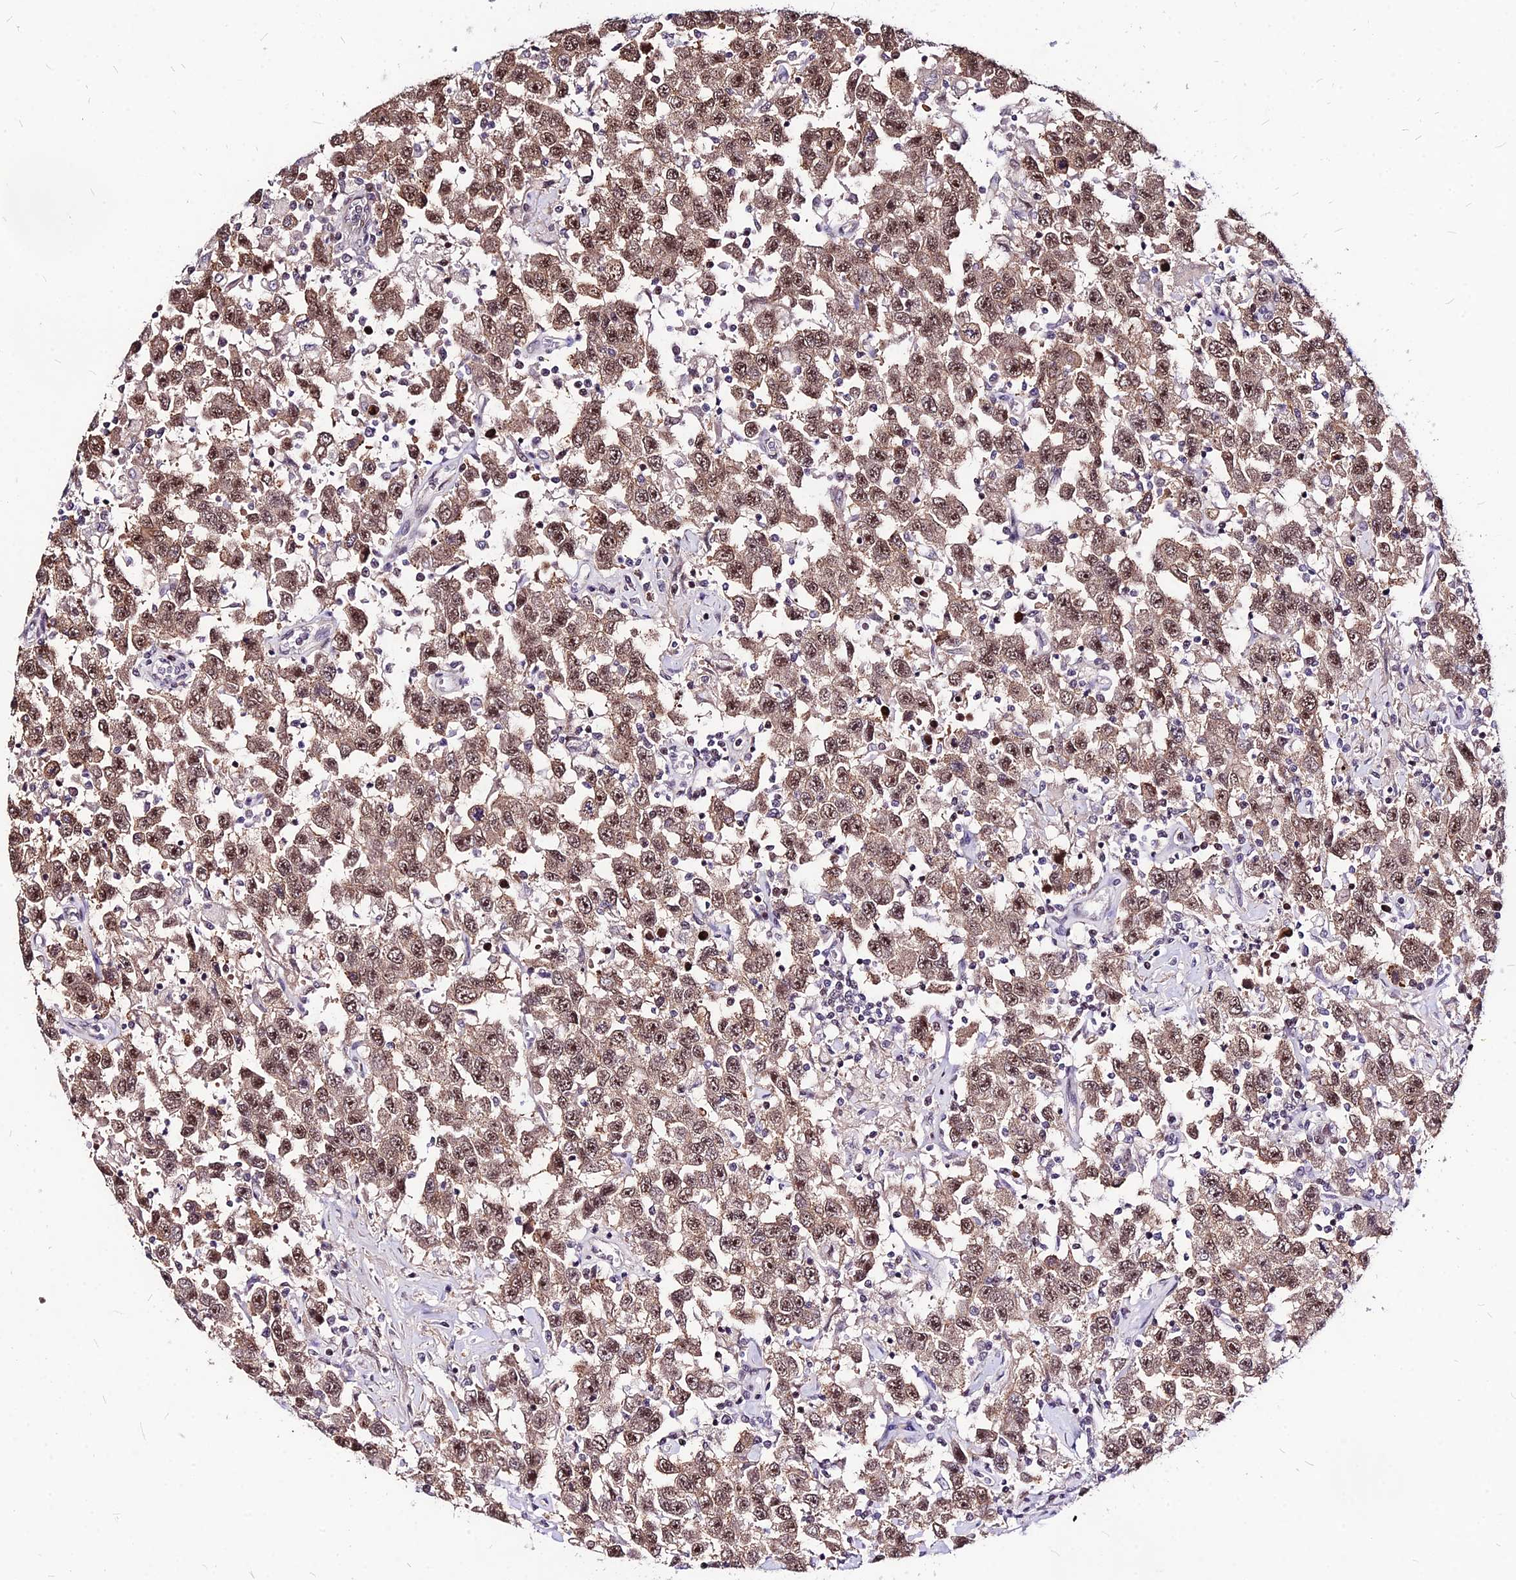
{"staining": {"intensity": "moderate", "quantity": ">75%", "location": "cytoplasmic/membranous,nuclear"}, "tissue": "testis cancer", "cell_type": "Tumor cells", "image_type": "cancer", "snomed": [{"axis": "morphology", "description": "Seminoma, NOS"}, {"axis": "topography", "description": "Testis"}], "caption": "A medium amount of moderate cytoplasmic/membranous and nuclear staining is present in about >75% of tumor cells in testis cancer (seminoma) tissue.", "gene": "DDX55", "patient": {"sex": "male", "age": 41}}